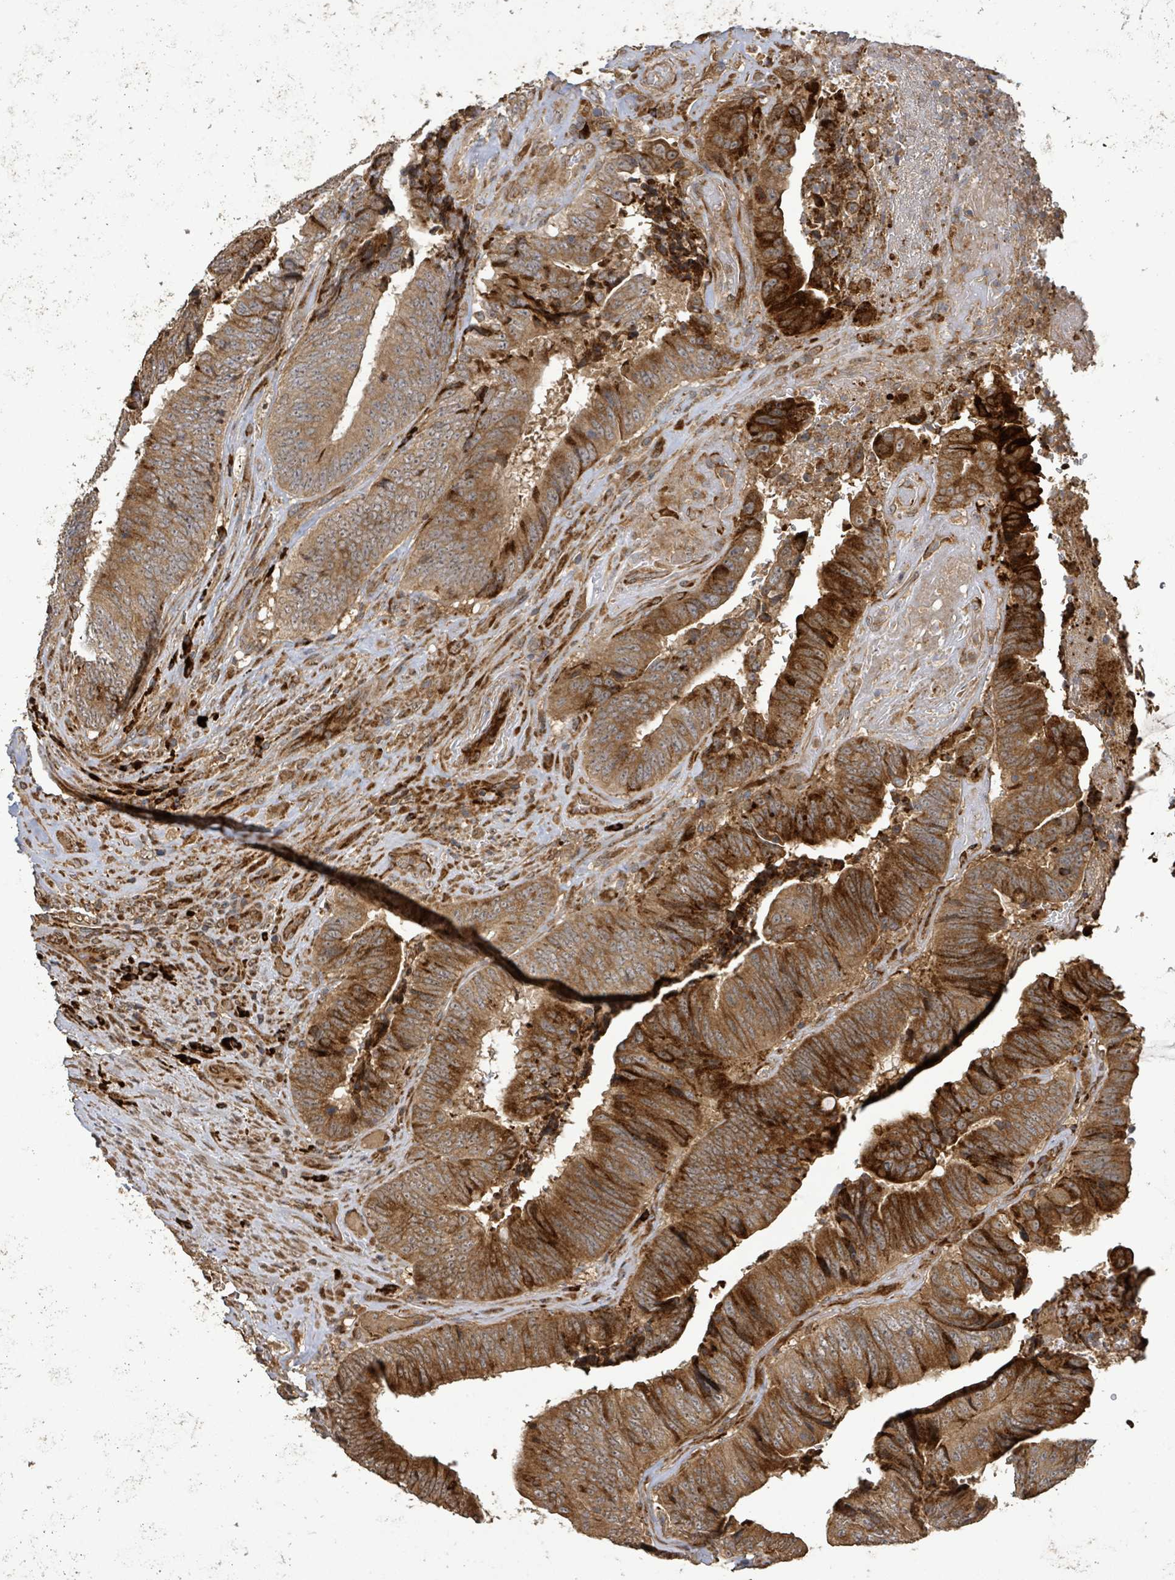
{"staining": {"intensity": "strong", "quantity": ">75%", "location": "cytoplasmic/membranous"}, "tissue": "colorectal cancer", "cell_type": "Tumor cells", "image_type": "cancer", "snomed": [{"axis": "morphology", "description": "Adenocarcinoma, NOS"}, {"axis": "topography", "description": "Rectum"}], "caption": "Human colorectal adenocarcinoma stained with a protein marker shows strong staining in tumor cells.", "gene": "STARD4", "patient": {"sex": "male", "age": 72}}